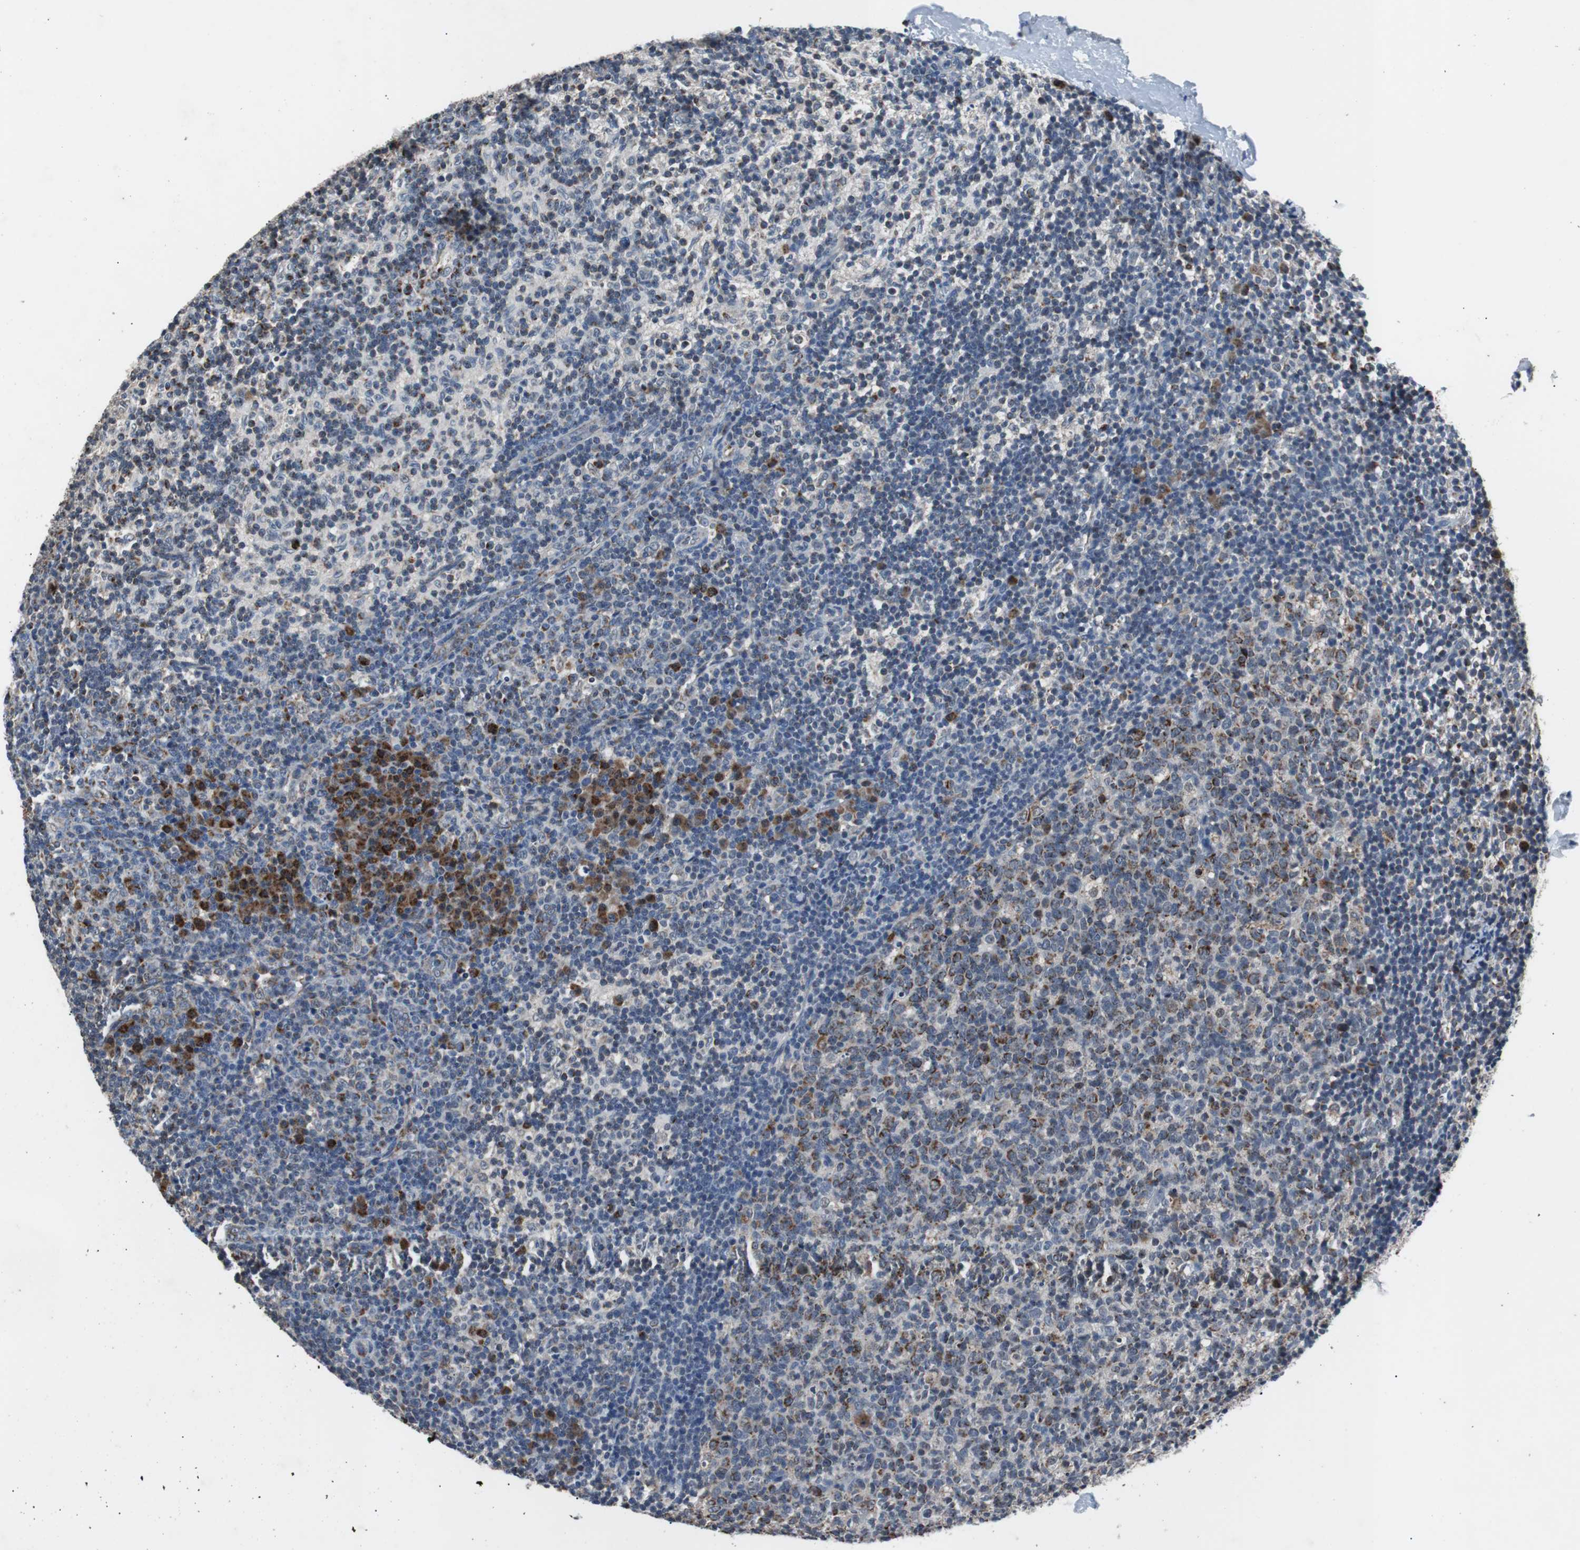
{"staining": {"intensity": "strong", "quantity": "25%-75%", "location": "cytoplasmic/membranous"}, "tissue": "lymph node", "cell_type": "Germinal center cells", "image_type": "normal", "snomed": [{"axis": "morphology", "description": "Normal tissue, NOS"}, {"axis": "morphology", "description": "Inflammation, NOS"}, {"axis": "topography", "description": "Lymph node"}], "caption": "IHC histopathology image of normal lymph node: human lymph node stained using immunohistochemistry demonstrates high levels of strong protein expression localized specifically in the cytoplasmic/membranous of germinal center cells, appearing as a cytoplasmic/membranous brown color.", "gene": "PITRM1", "patient": {"sex": "male", "age": 55}}